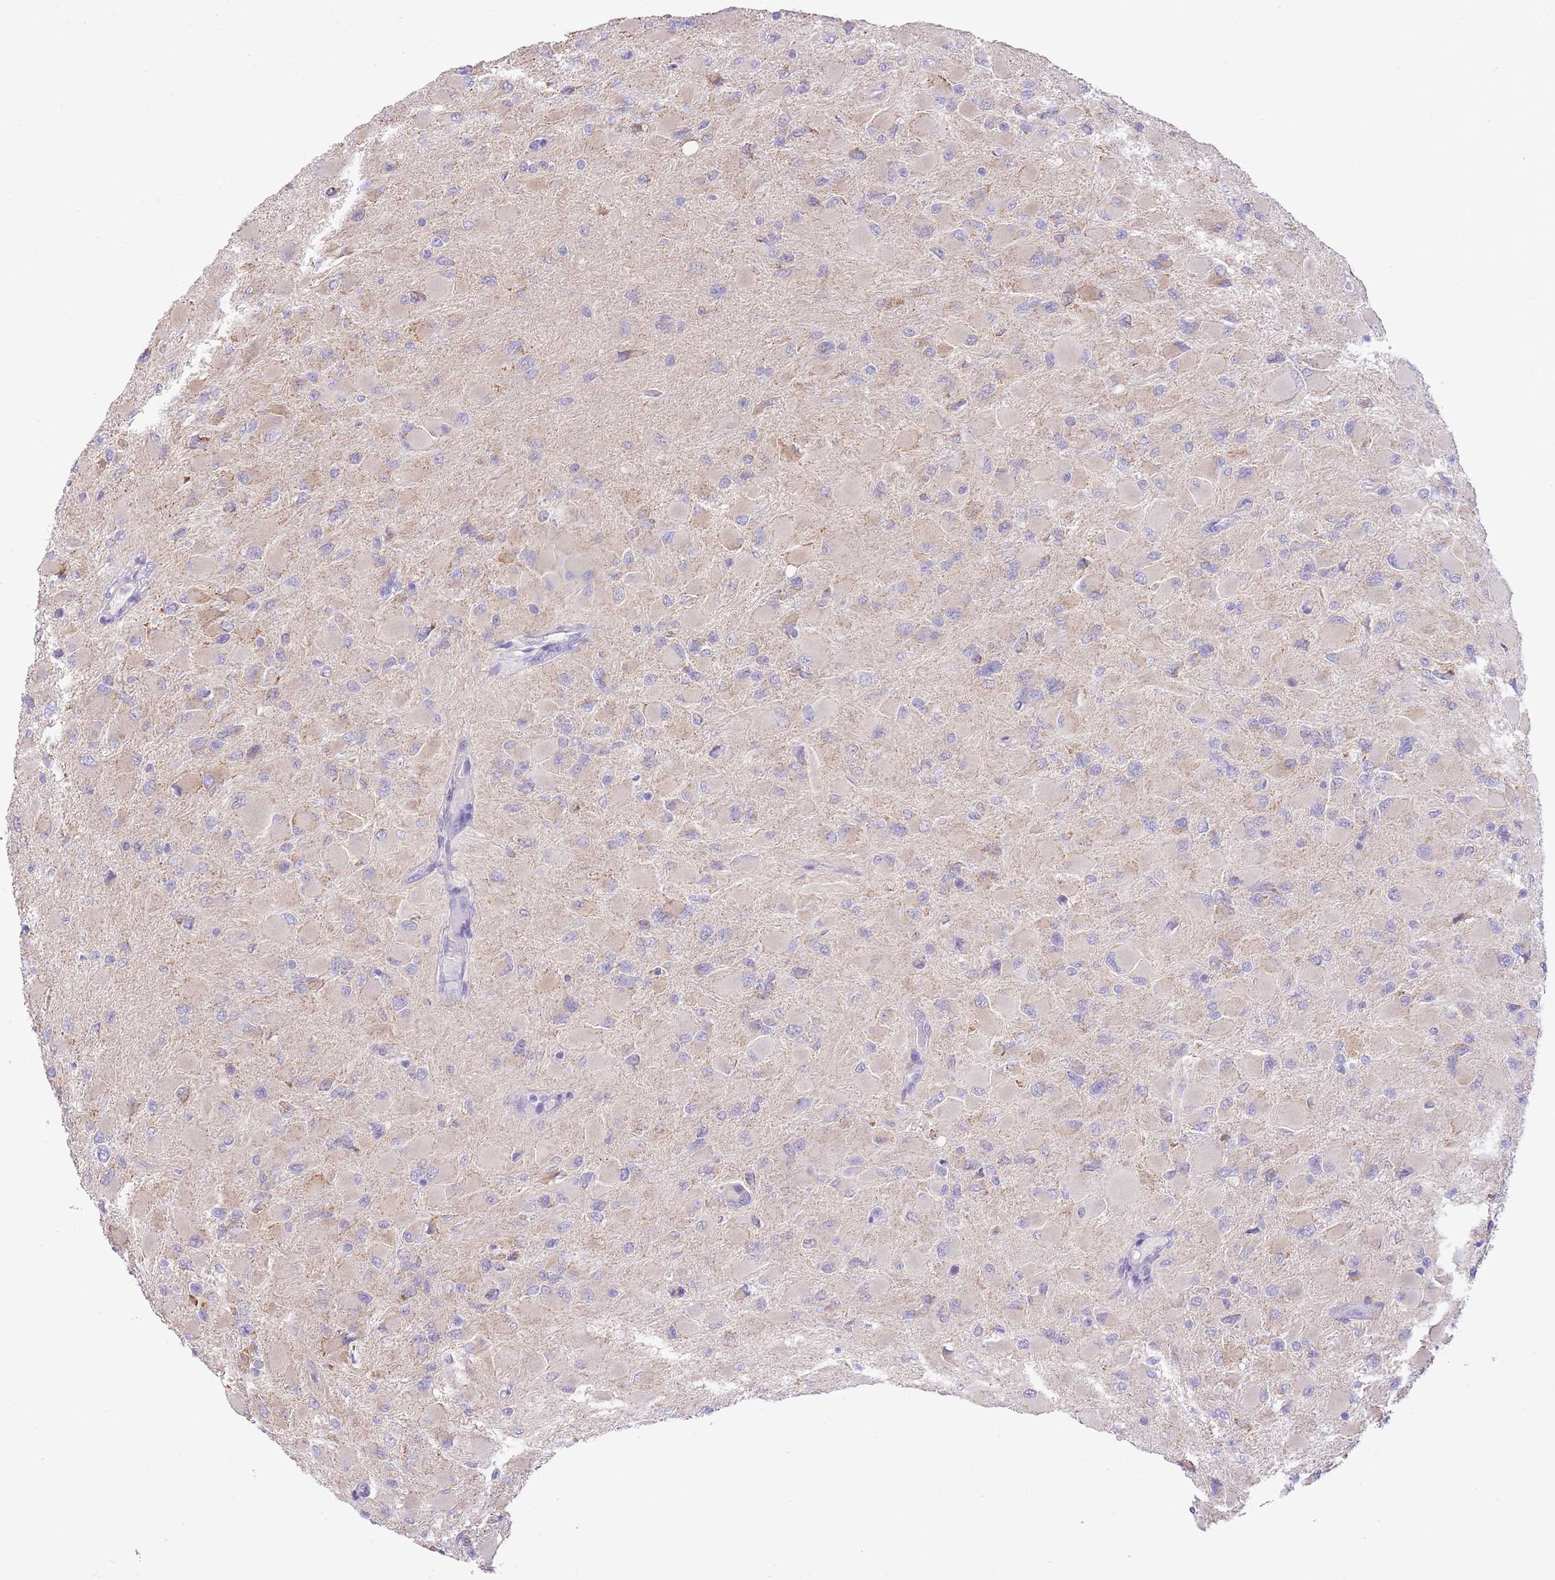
{"staining": {"intensity": "negative", "quantity": "none", "location": "none"}, "tissue": "glioma", "cell_type": "Tumor cells", "image_type": "cancer", "snomed": [{"axis": "morphology", "description": "Glioma, malignant, High grade"}, {"axis": "topography", "description": "Cerebral cortex"}], "caption": "Glioma was stained to show a protein in brown. There is no significant staining in tumor cells.", "gene": "PGM1", "patient": {"sex": "female", "age": 36}}